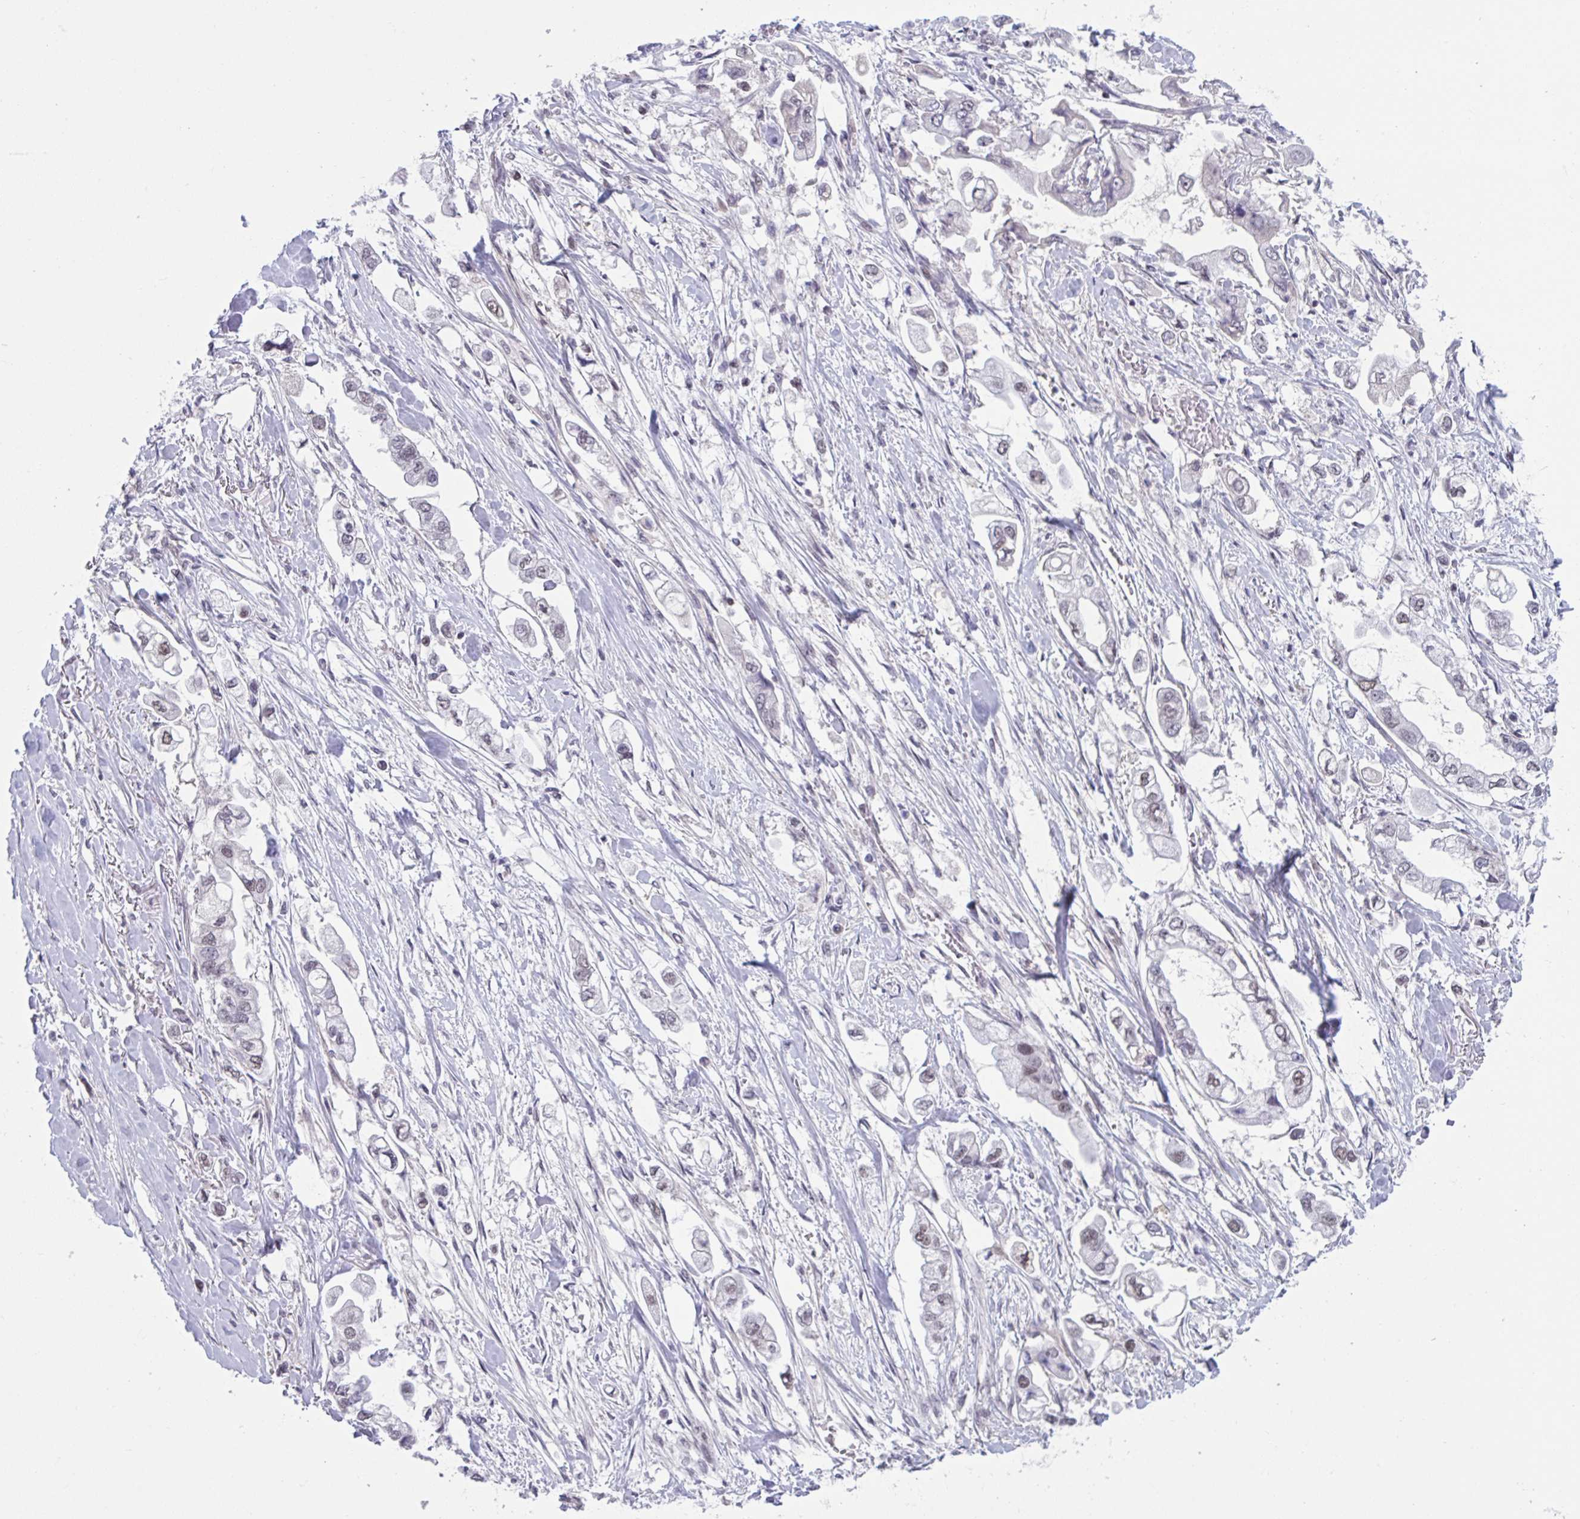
{"staining": {"intensity": "negative", "quantity": "none", "location": "none"}, "tissue": "stomach cancer", "cell_type": "Tumor cells", "image_type": "cancer", "snomed": [{"axis": "morphology", "description": "Adenocarcinoma, NOS"}, {"axis": "topography", "description": "Stomach"}], "caption": "Image shows no significant protein expression in tumor cells of adenocarcinoma (stomach). (Immunohistochemistry (ihc), brightfield microscopy, high magnification).", "gene": "TTC7B", "patient": {"sex": "male", "age": 62}}